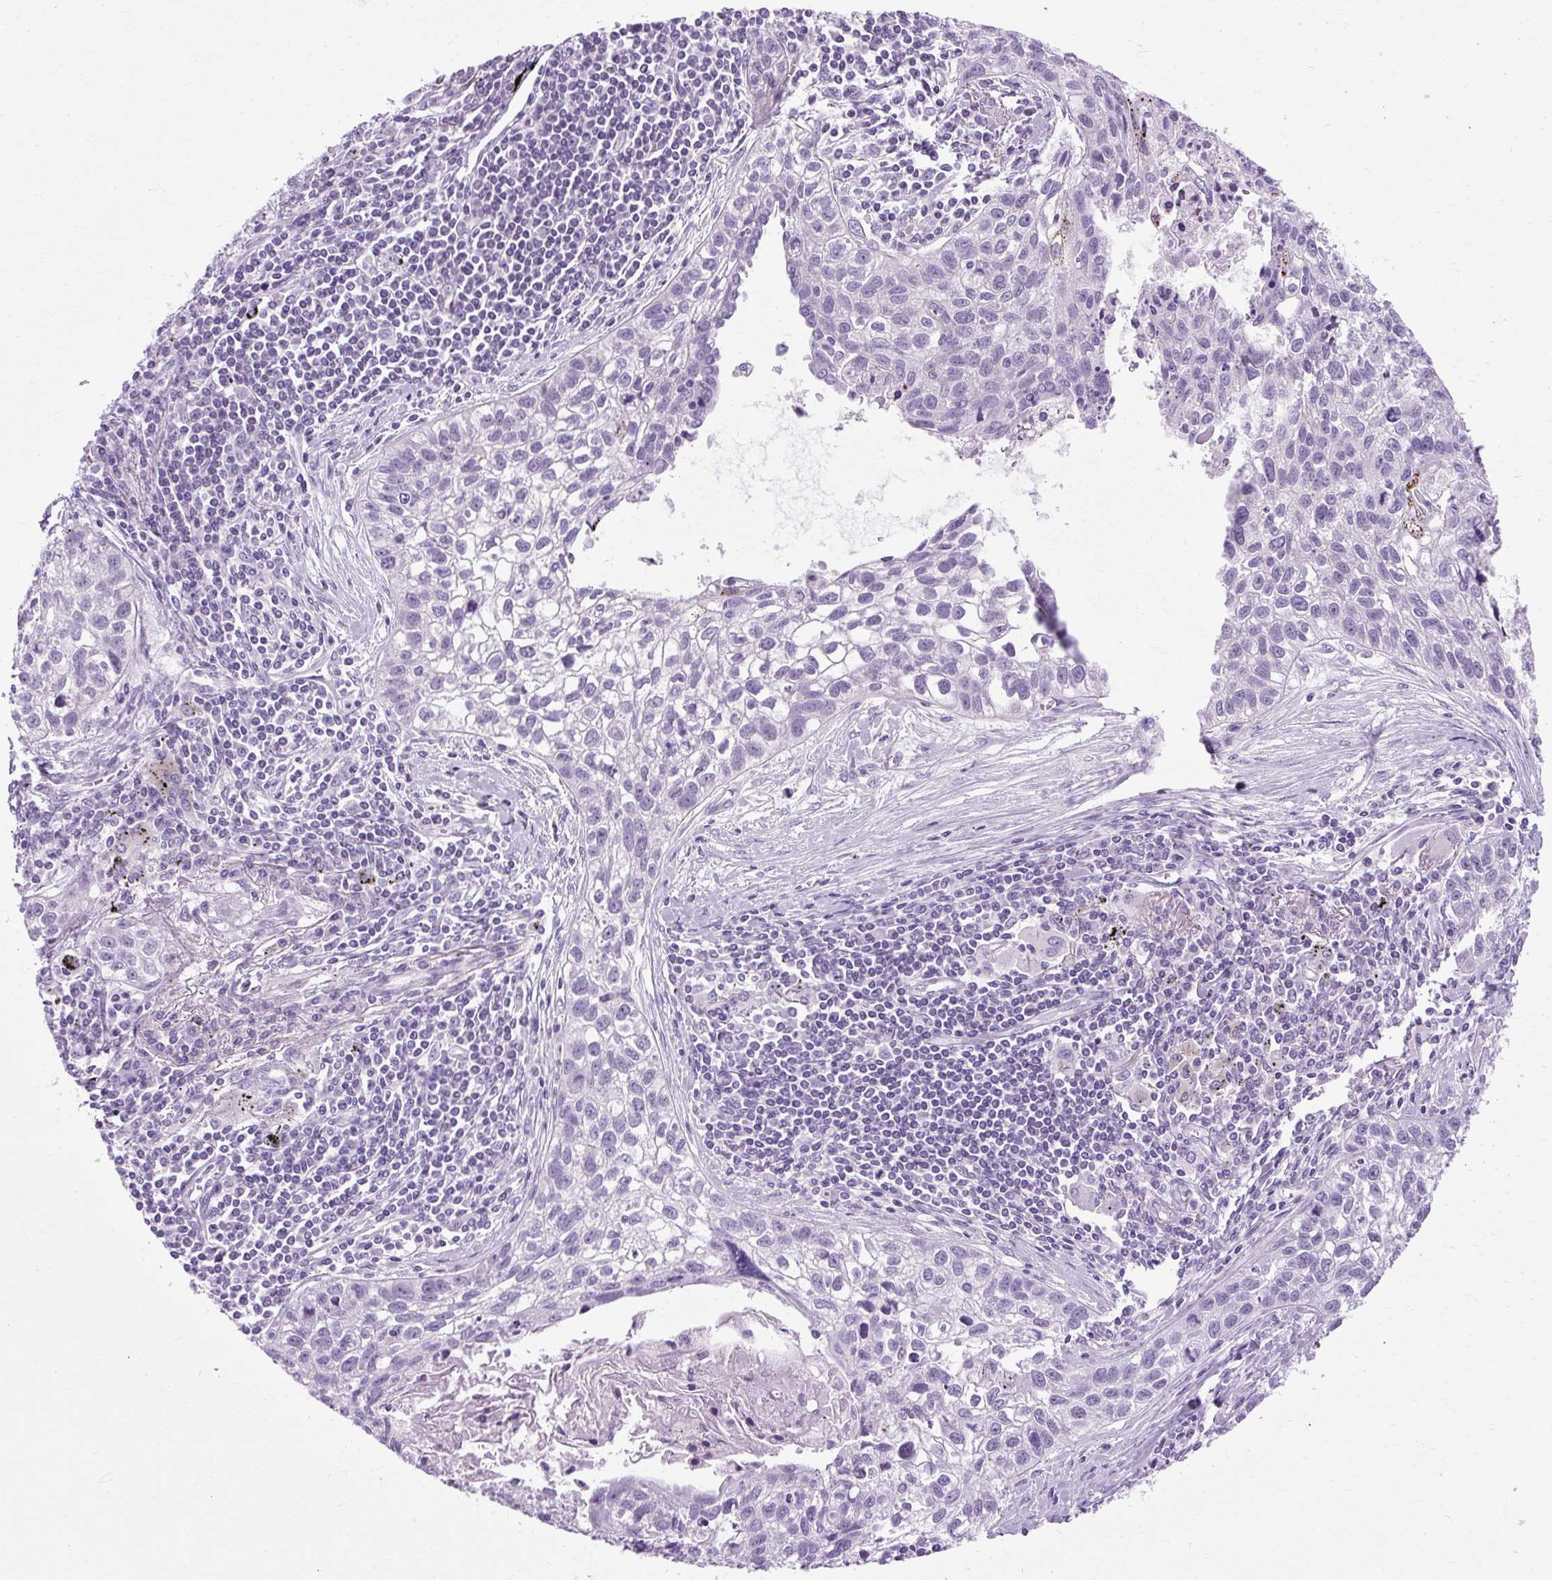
{"staining": {"intensity": "negative", "quantity": "none", "location": "none"}, "tissue": "lung cancer", "cell_type": "Tumor cells", "image_type": "cancer", "snomed": [{"axis": "morphology", "description": "Squamous cell carcinoma, NOS"}, {"axis": "topography", "description": "Lung"}], "caption": "Immunohistochemical staining of lung cancer reveals no significant expression in tumor cells.", "gene": "B3GNT4", "patient": {"sex": "male", "age": 74}}